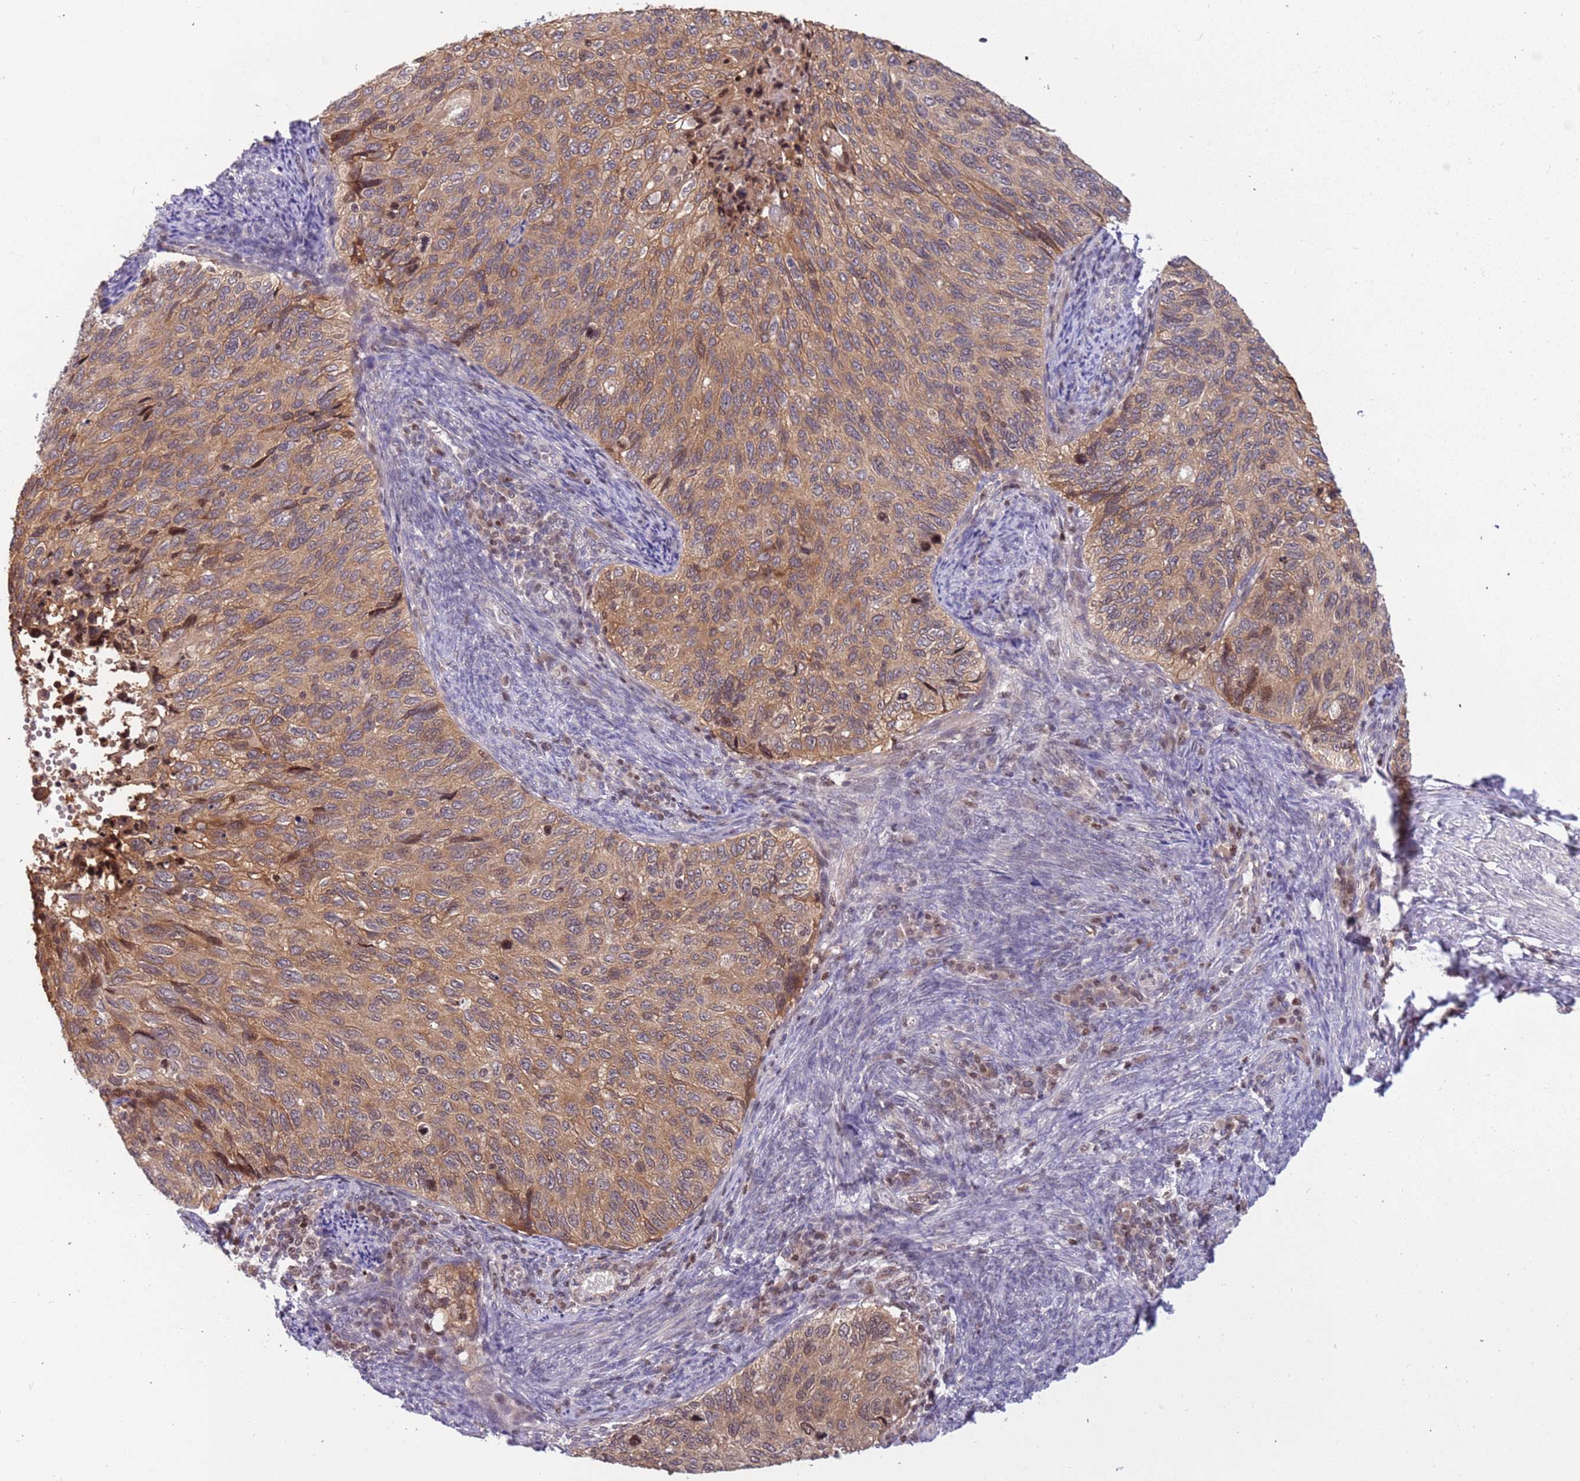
{"staining": {"intensity": "weak", "quantity": ">75%", "location": "cytoplasmic/membranous"}, "tissue": "cervical cancer", "cell_type": "Tumor cells", "image_type": "cancer", "snomed": [{"axis": "morphology", "description": "Squamous cell carcinoma, NOS"}, {"axis": "topography", "description": "Cervix"}], "caption": "A brown stain labels weak cytoplasmic/membranous staining of a protein in cervical cancer (squamous cell carcinoma) tumor cells. The staining was performed using DAB (3,3'-diaminobenzidine) to visualize the protein expression in brown, while the nuclei were stained in blue with hematoxylin (Magnification: 20x).", "gene": "ARHGEF5", "patient": {"sex": "female", "age": 70}}